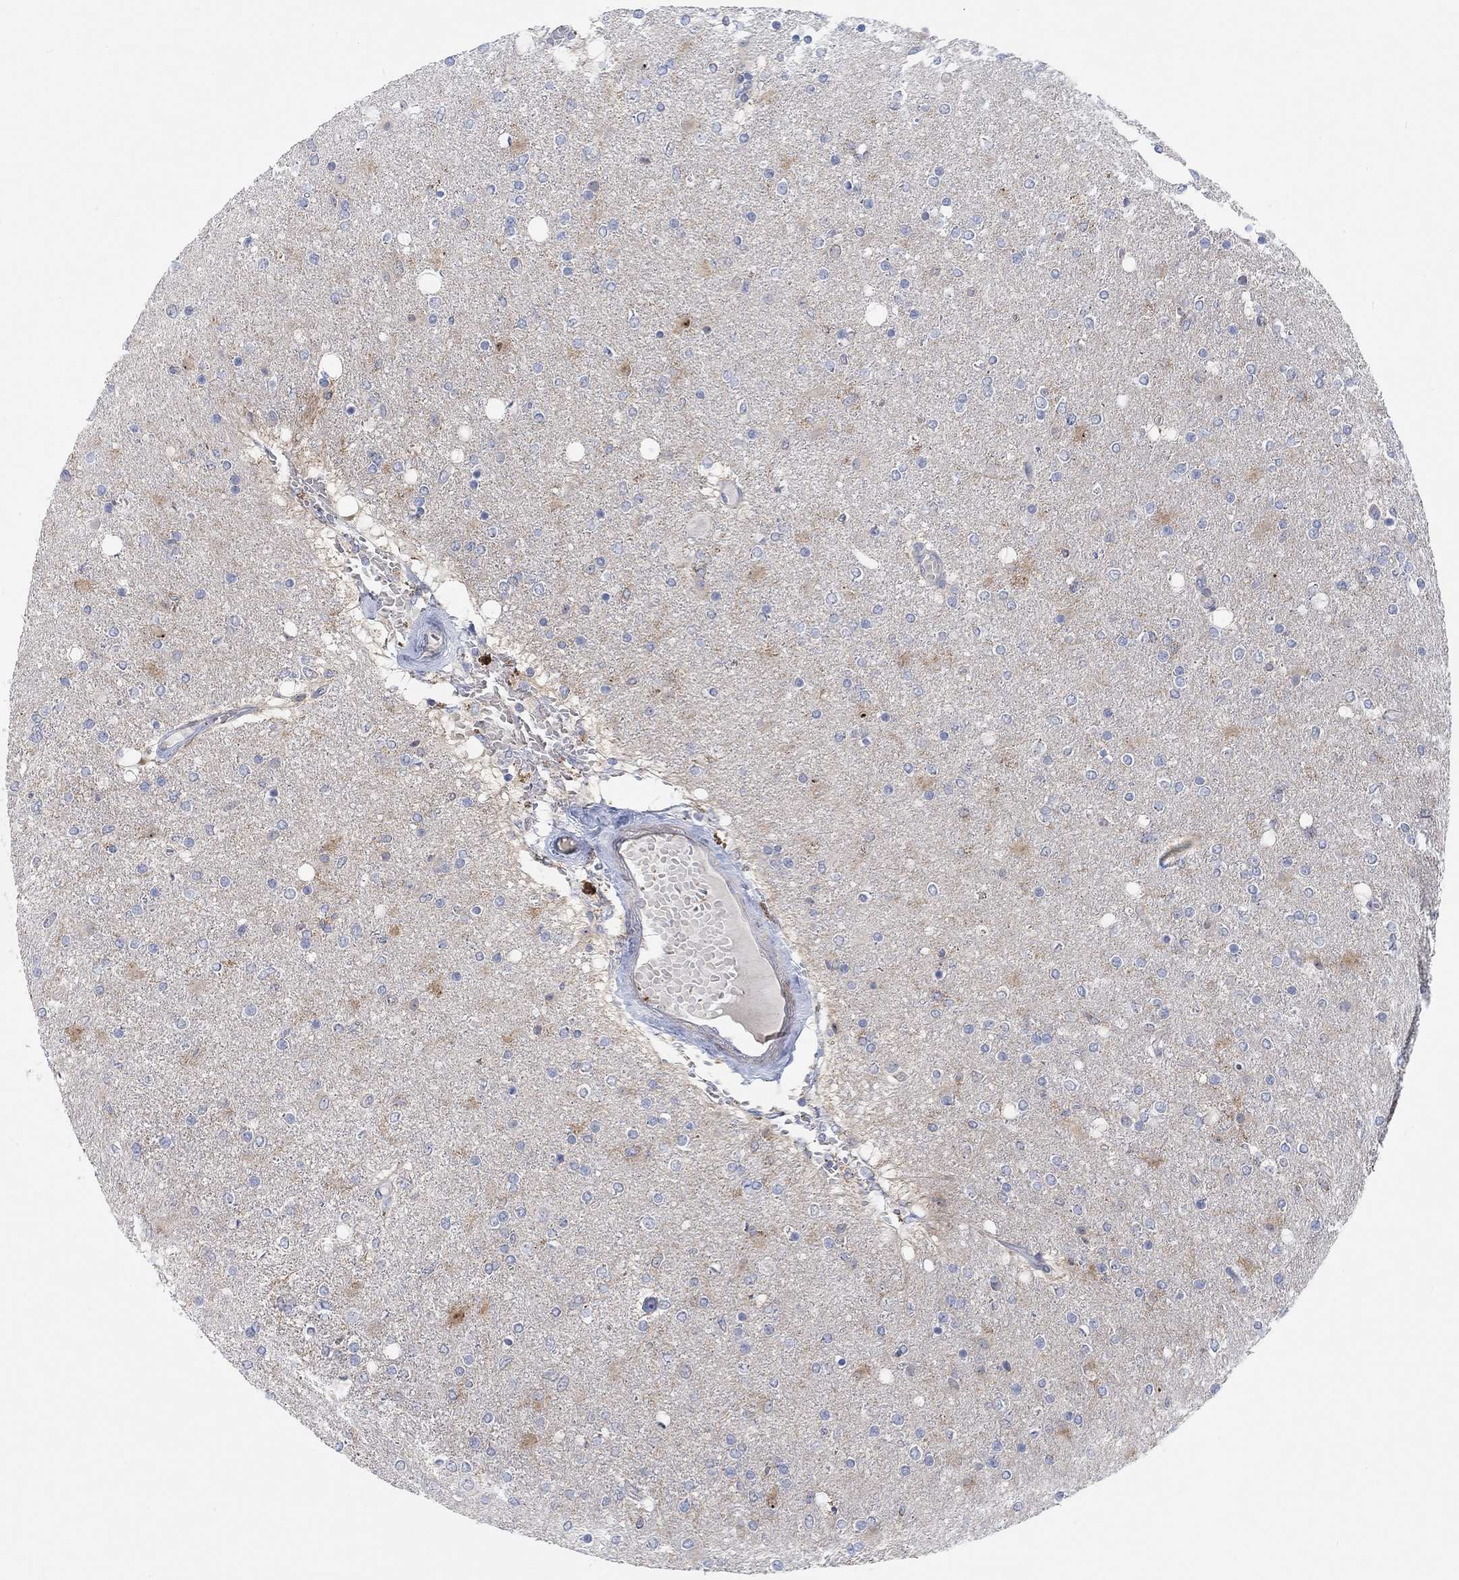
{"staining": {"intensity": "negative", "quantity": "none", "location": "none"}, "tissue": "glioma", "cell_type": "Tumor cells", "image_type": "cancer", "snomed": [{"axis": "morphology", "description": "Glioma, malignant, High grade"}, {"axis": "topography", "description": "Cerebral cortex"}], "caption": "A high-resolution micrograph shows immunohistochemistry staining of high-grade glioma (malignant), which reveals no significant expression in tumor cells.", "gene": "PMFBP1", "patient": {"sex": "male", "age": 70}}